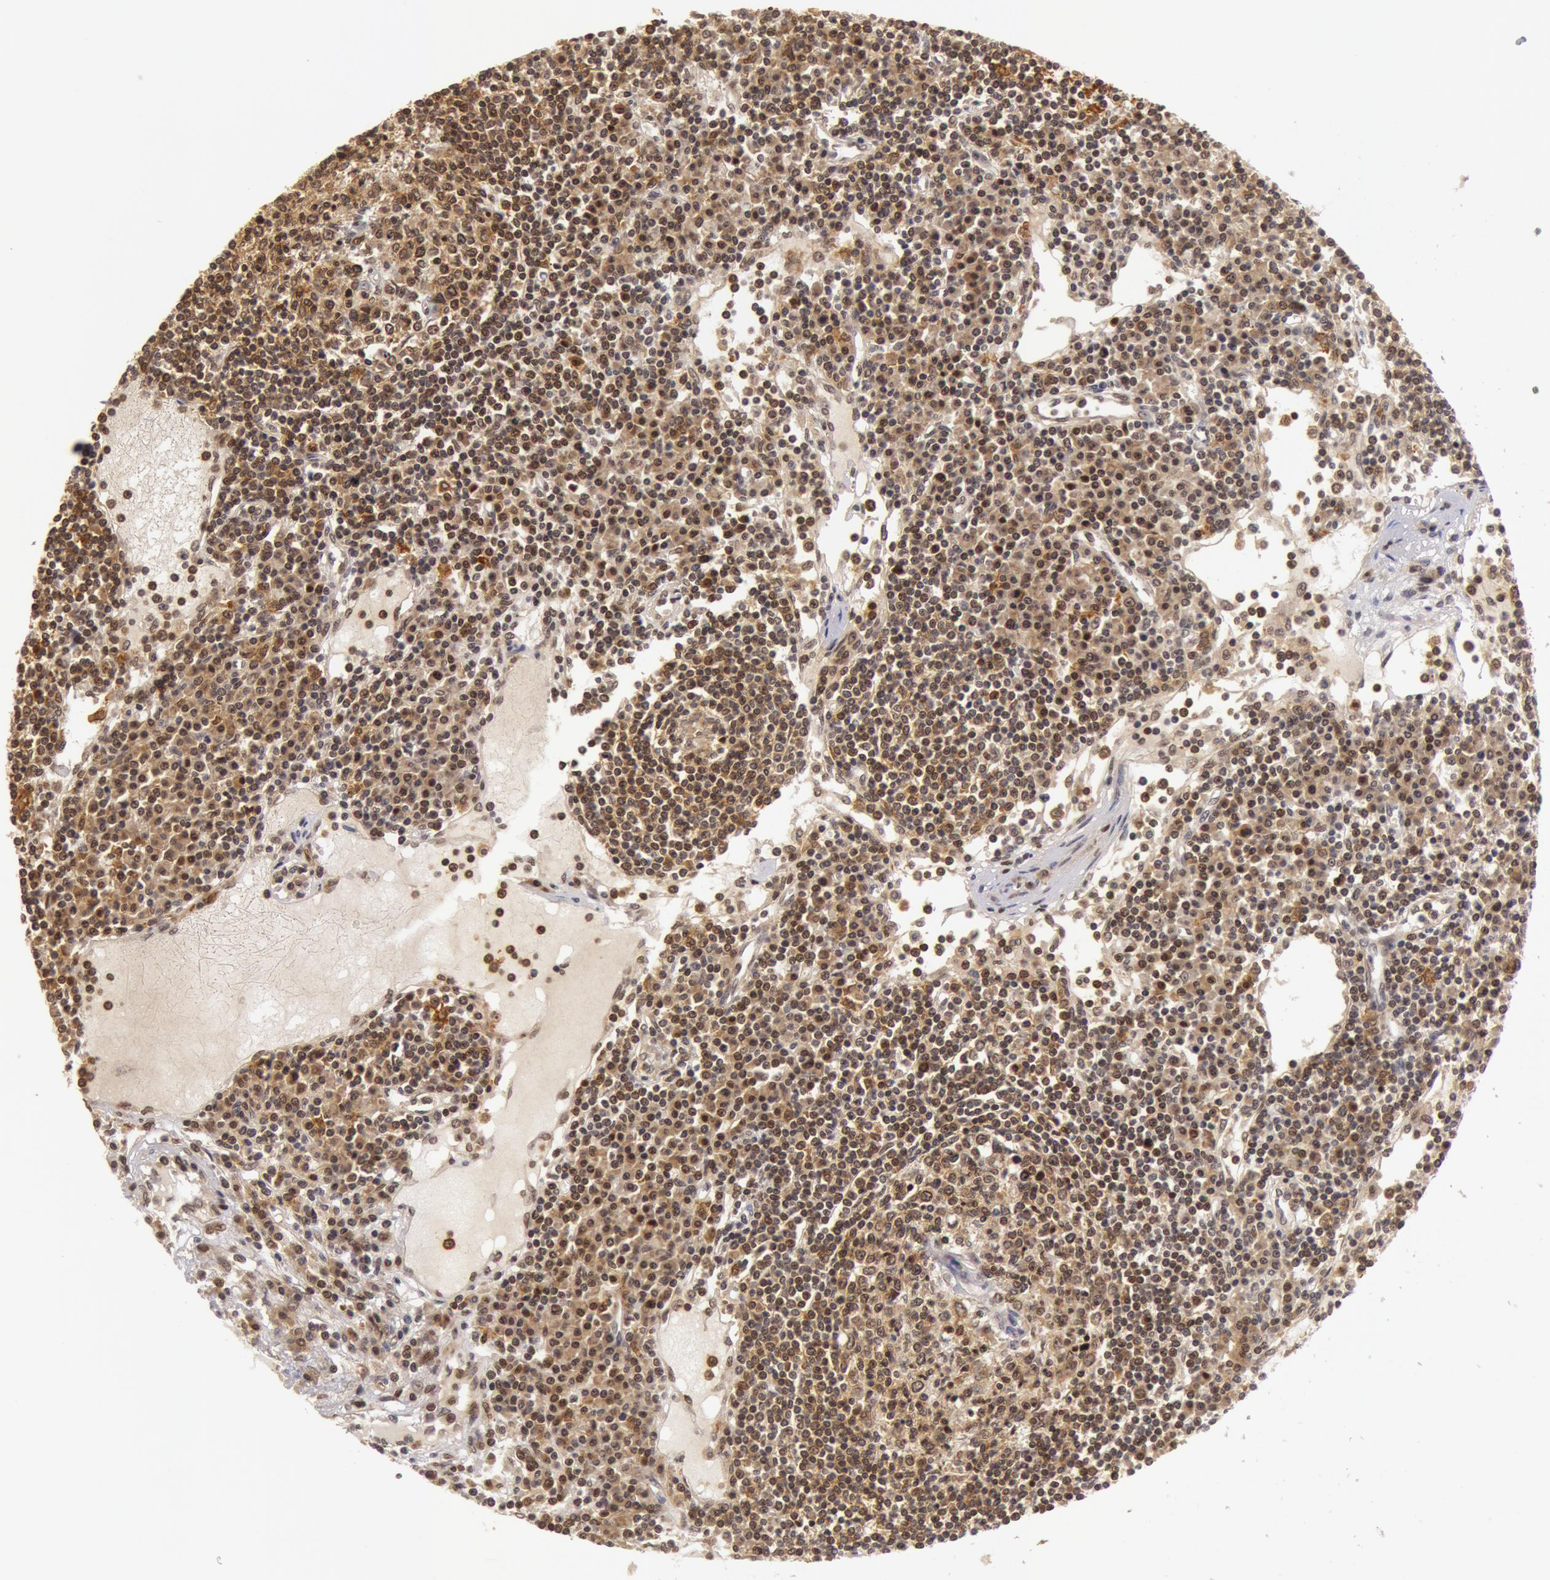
{"staining": {"intensity": "moderate", "quantity": ">75%", "location": "cytoplasmic/membranous"}, "tissue": "lymph node", "cell_type": "Germinal center cells", "image_type": "normal", "snomed": [{"axis": "morphology", "description": "Normal tissue, NOS"}, {"axis": "topography", "description": "Lymph node"}], "caption": "Immunohistochemistry of normal lymph node shows medium levels of moderate cytoplasmic/membranous expression in about >75% of germinal center cells.", "gene": "ZNF350", "patient": {"sex": "female", "age": 62}}